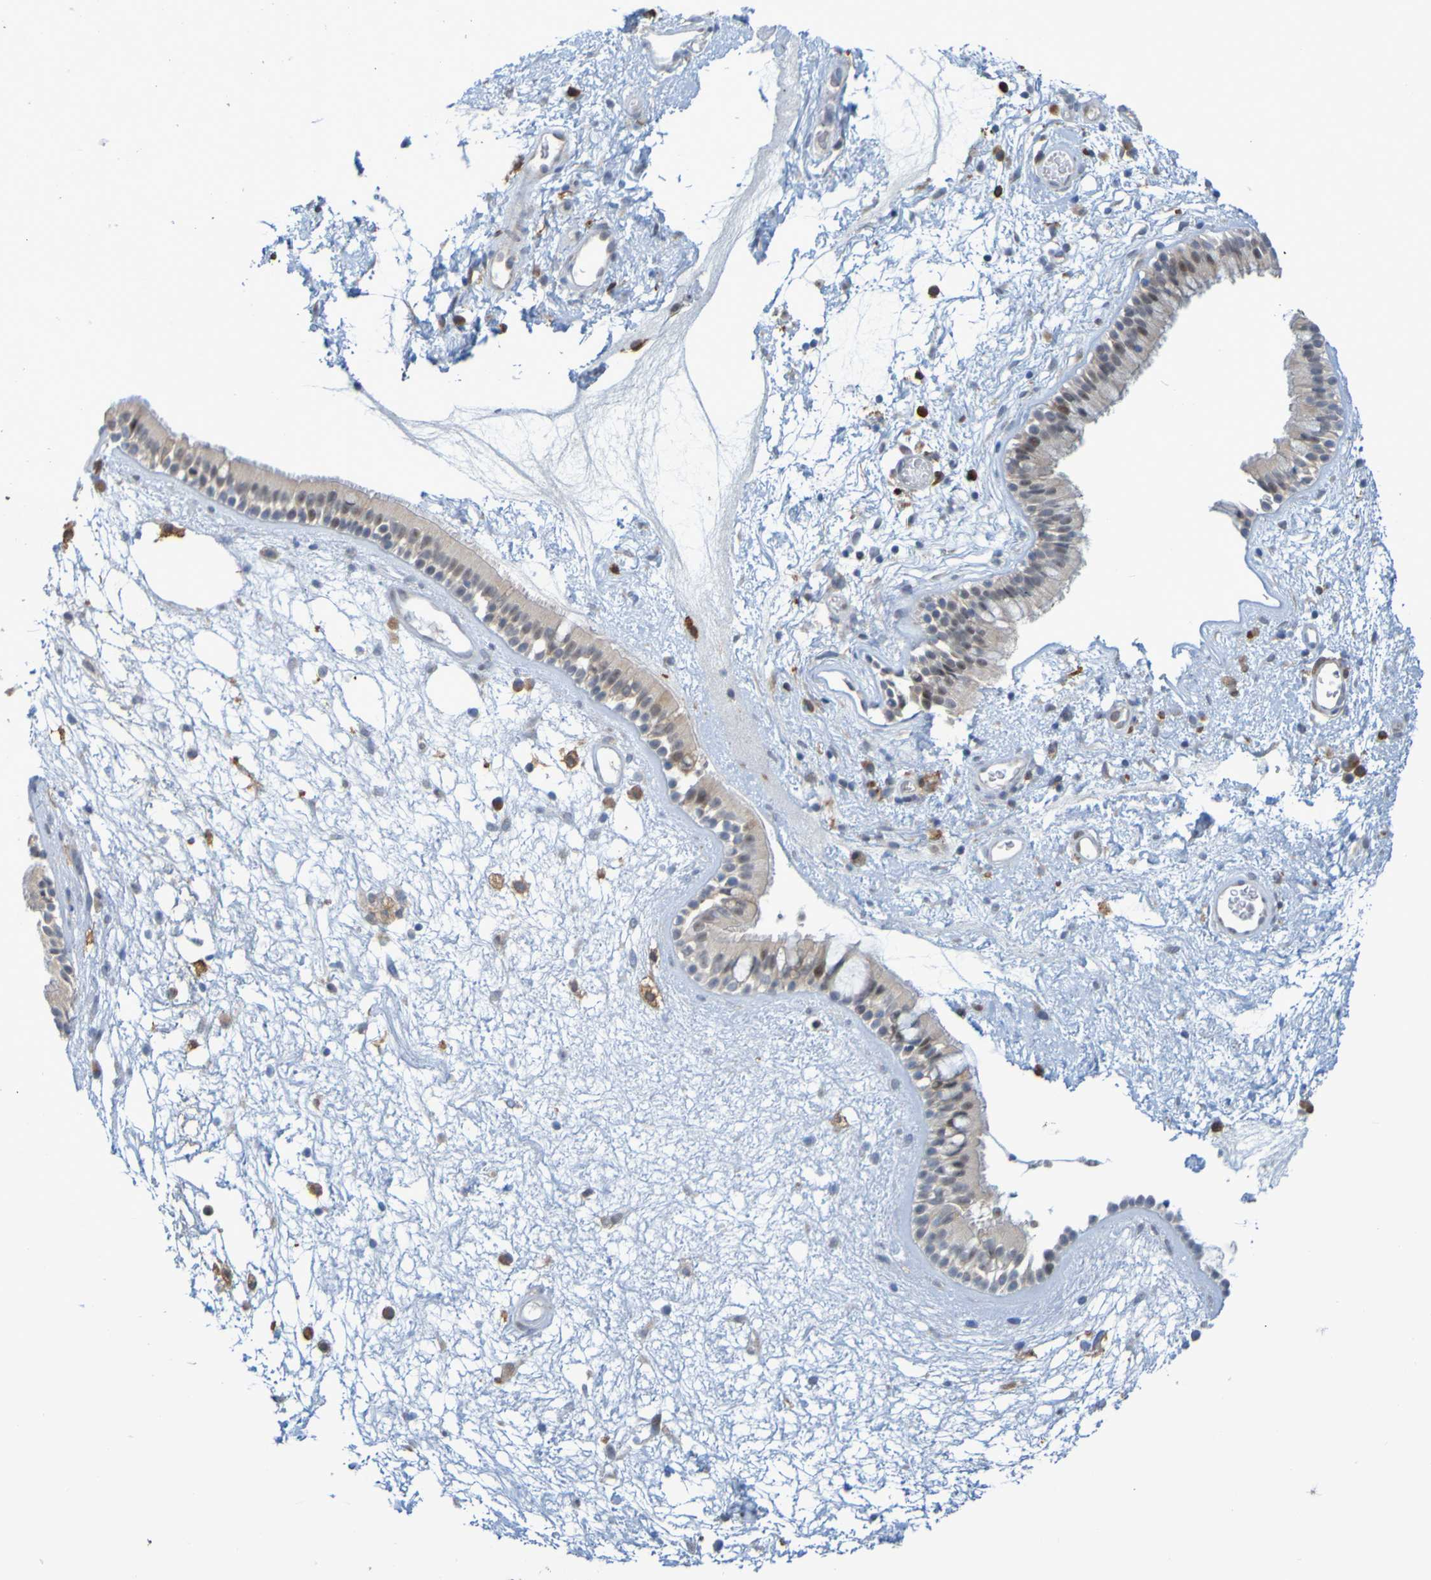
{"staining": {"intensity": "weak", "quantity": "25%-75%", "location": "cytoplasmic/membranous"}, "tissue": "nasopharynx", "cell_type": "Respiratory epithelial cells", "image_type": "normal", "snomed": [{"axis": "morphology", "description": "Normal tissue, NOS"}, {"axis": "morphology", "description": "Inflammation, NOS"}, {"axis": "topography", "description": "Nasopharynx"}], "caption": "Brown immunohistochemical staining in normal human nasopharynx shows weak cytoplasmic/membranous expression in approximately 25%-75% of respiratory epithelial cells. The staining is performed using DAB brown chromogen to label protein expression. The nuclei are counter-stained blue using hematoxylin.", "gene": "LILRB5", "patient": {"sex": "male", "age": 48}}